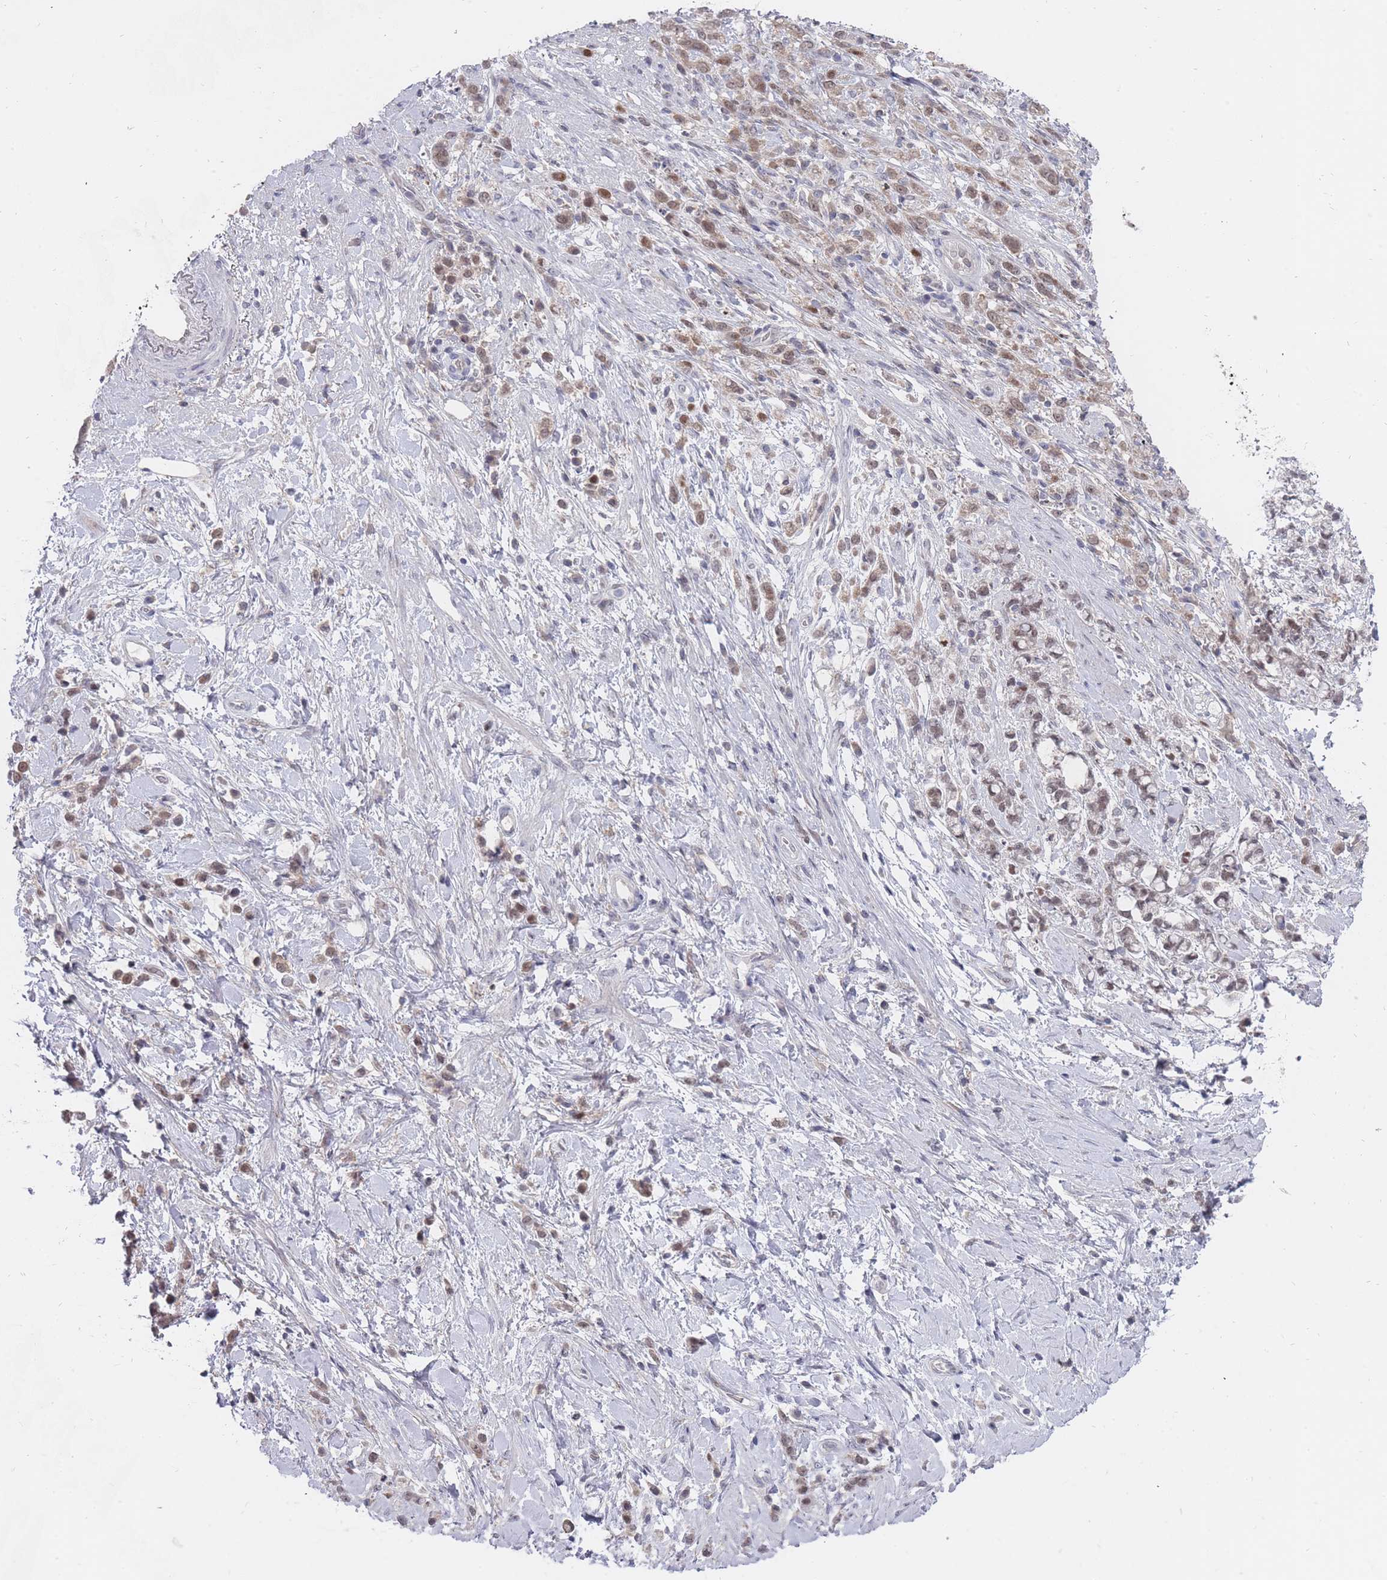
{"staining": {"intensity": "weak", "quantity": ">75%", "location": "nuclear"}, "tissue": "stomach cancer", "cell_type": "Tumor cells", "image_type": "cancer", "snomed": [{"axis": "morphology", "description": "Adenocarcinoma, NOS"}, {"axis": "topography", "description": "Stomach"}], "caption": "Tumor cells demonstrate low levels of weak nuclear positivity in approximately >75% of cells in stomach adenocarcinoma.", "gene": "GINS1", "patient": {"sex": "female", "age": 60}}